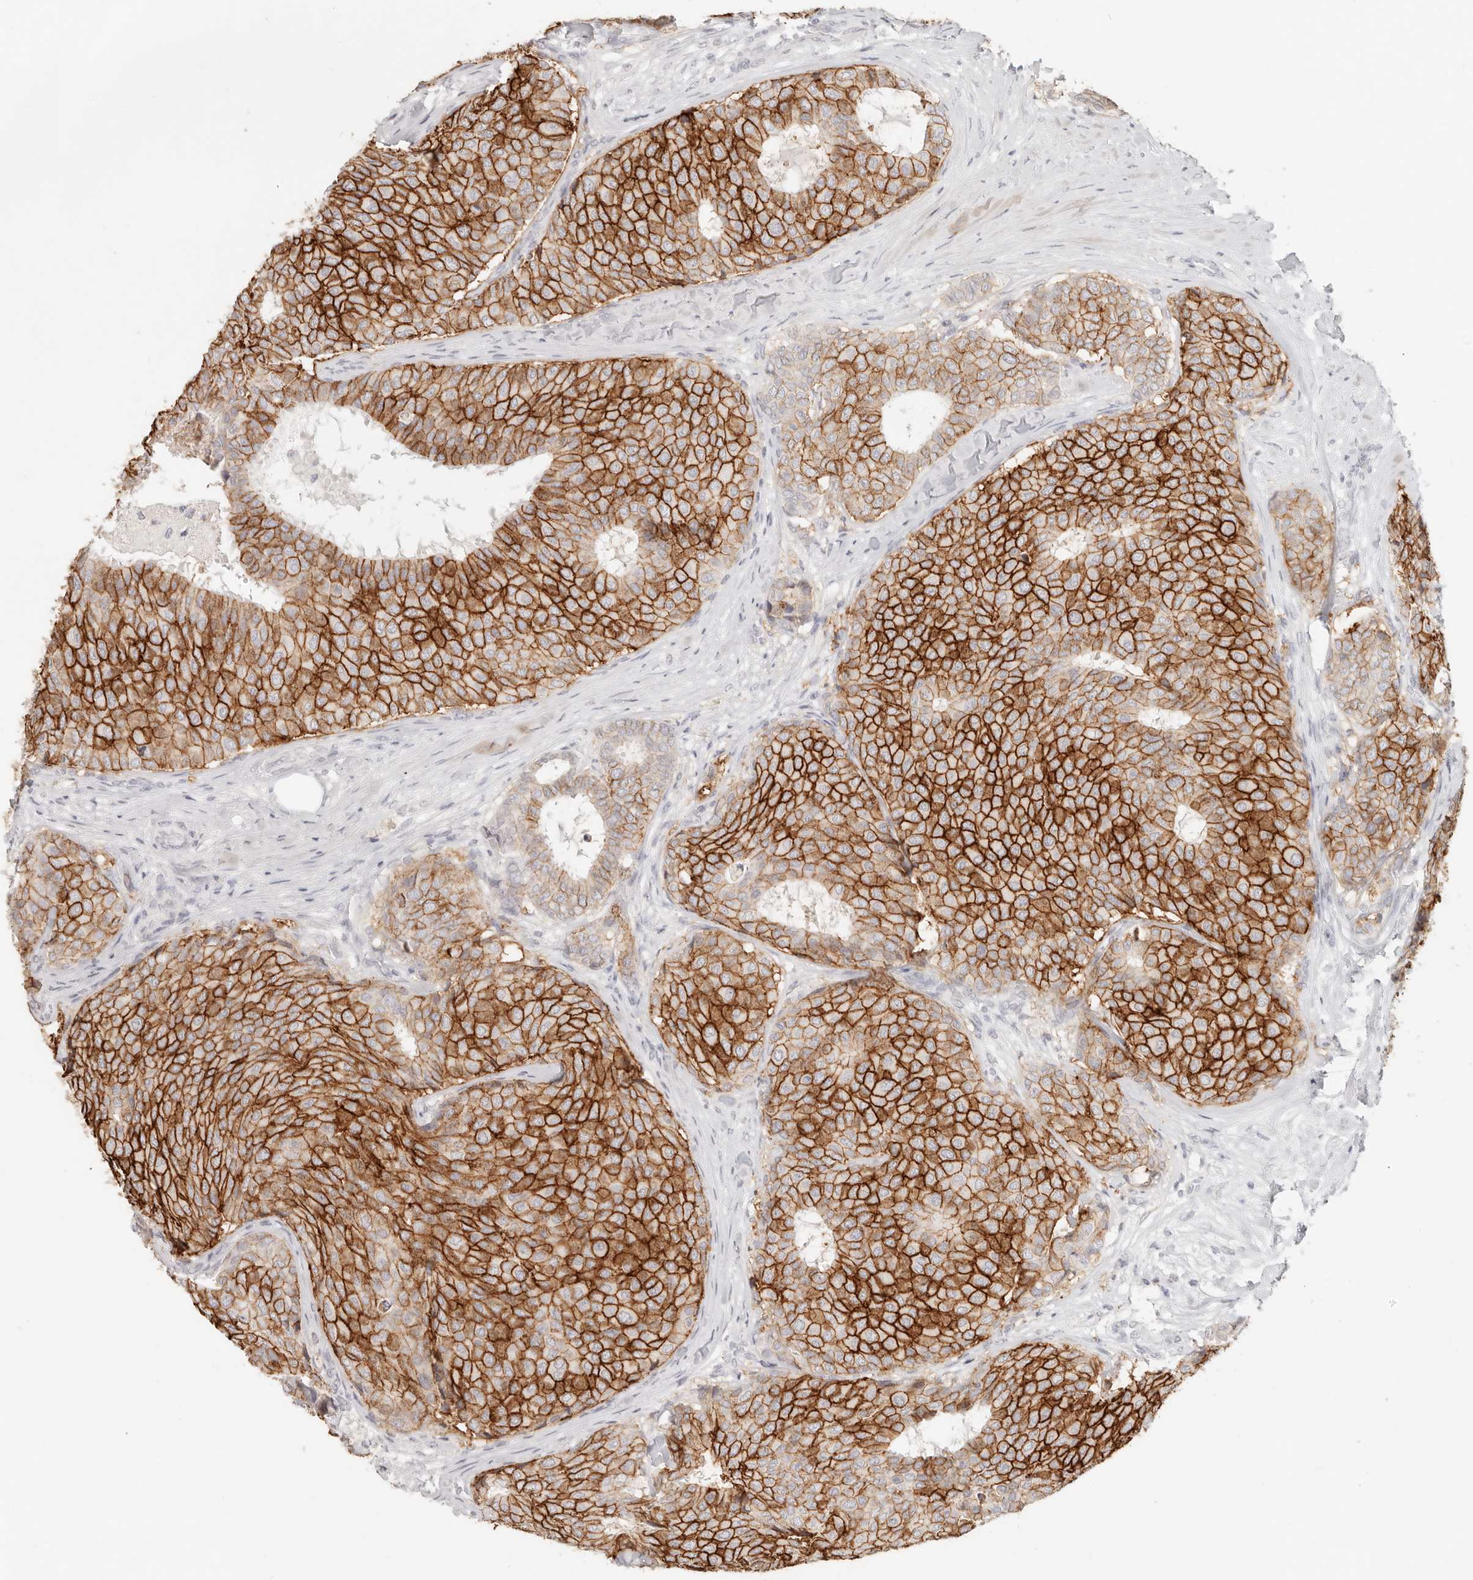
{"staining": {"intensity": "strong", "quantity": ">75%", "location": "cytoplasmic/membranous"}, "tissue": "breast cancer", "cell_type": "Tumor cells", "image_type": "cancer", "snomed": [{"axis": "morphology", "description": "Duct carcinoma"}, {"axis": "topography", "description": "Breast"}], "caption": "This is an image of immunohistochemistry staining of intraductal carcinoma (breast), which shows strong staining in the cytoplasmic/membranous of tumor cells.", "gene": "EPCAM", "patient": {"sex": "female", "age": 75}}